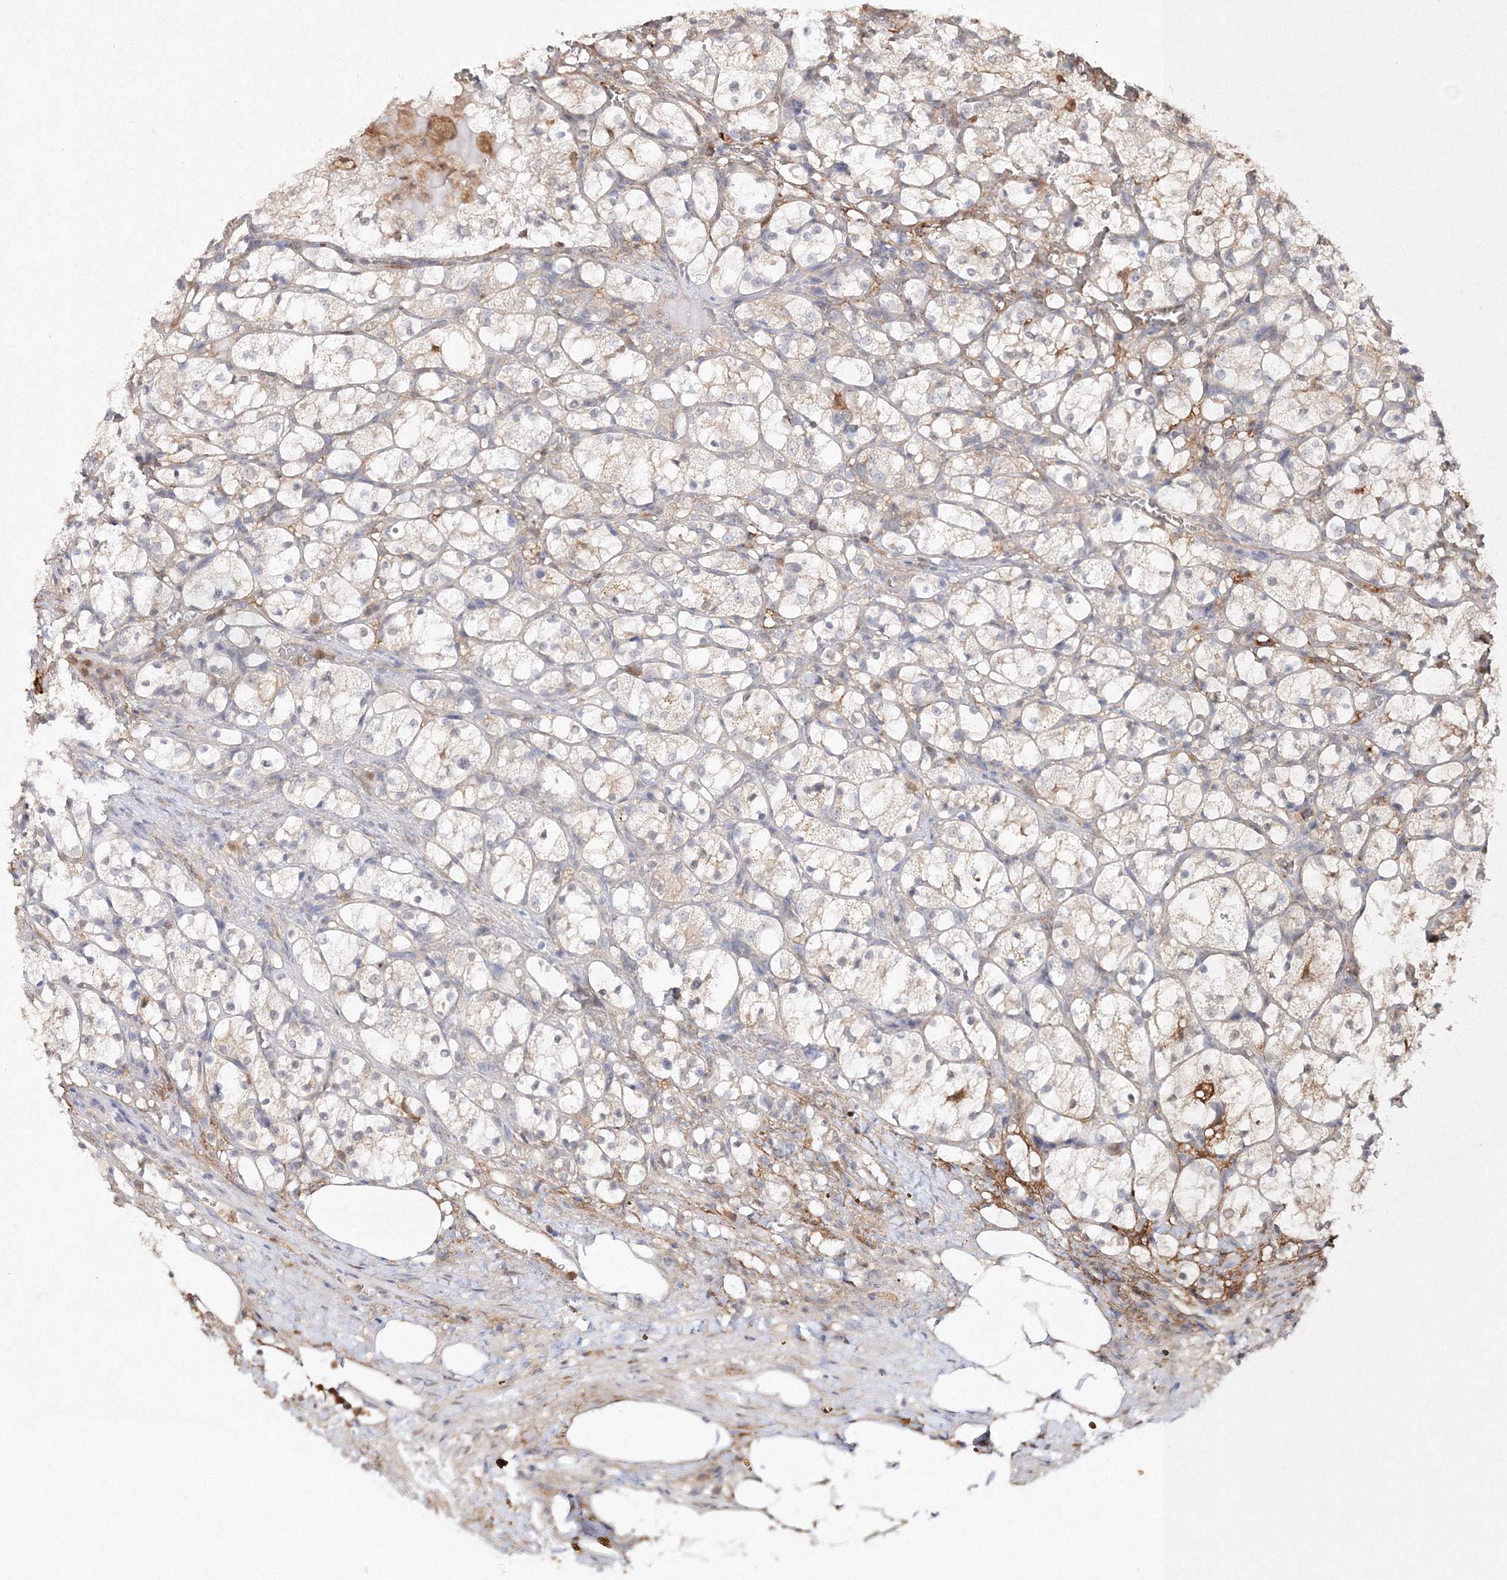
{"staining": {"intensity": "weak", "quantity": "<25%", "location": "cytoplasmic/membranous"}, "tissue": "renal cancer", "cell_type": "Tumor cells", "image_type": "cancer", "snomed": [{"axis": "morphology", "description": "Adenocarcinoma, NOS"}, {"axis": "topography", "description": "Kidney"}], "caption": "Renal adenocarcinoma stained for a protein using immunohistochemistry (IHC) demonstrates no expression tumor cells.", "gene": "S100A11", "patient": {"sex": "female", "age": 69}}